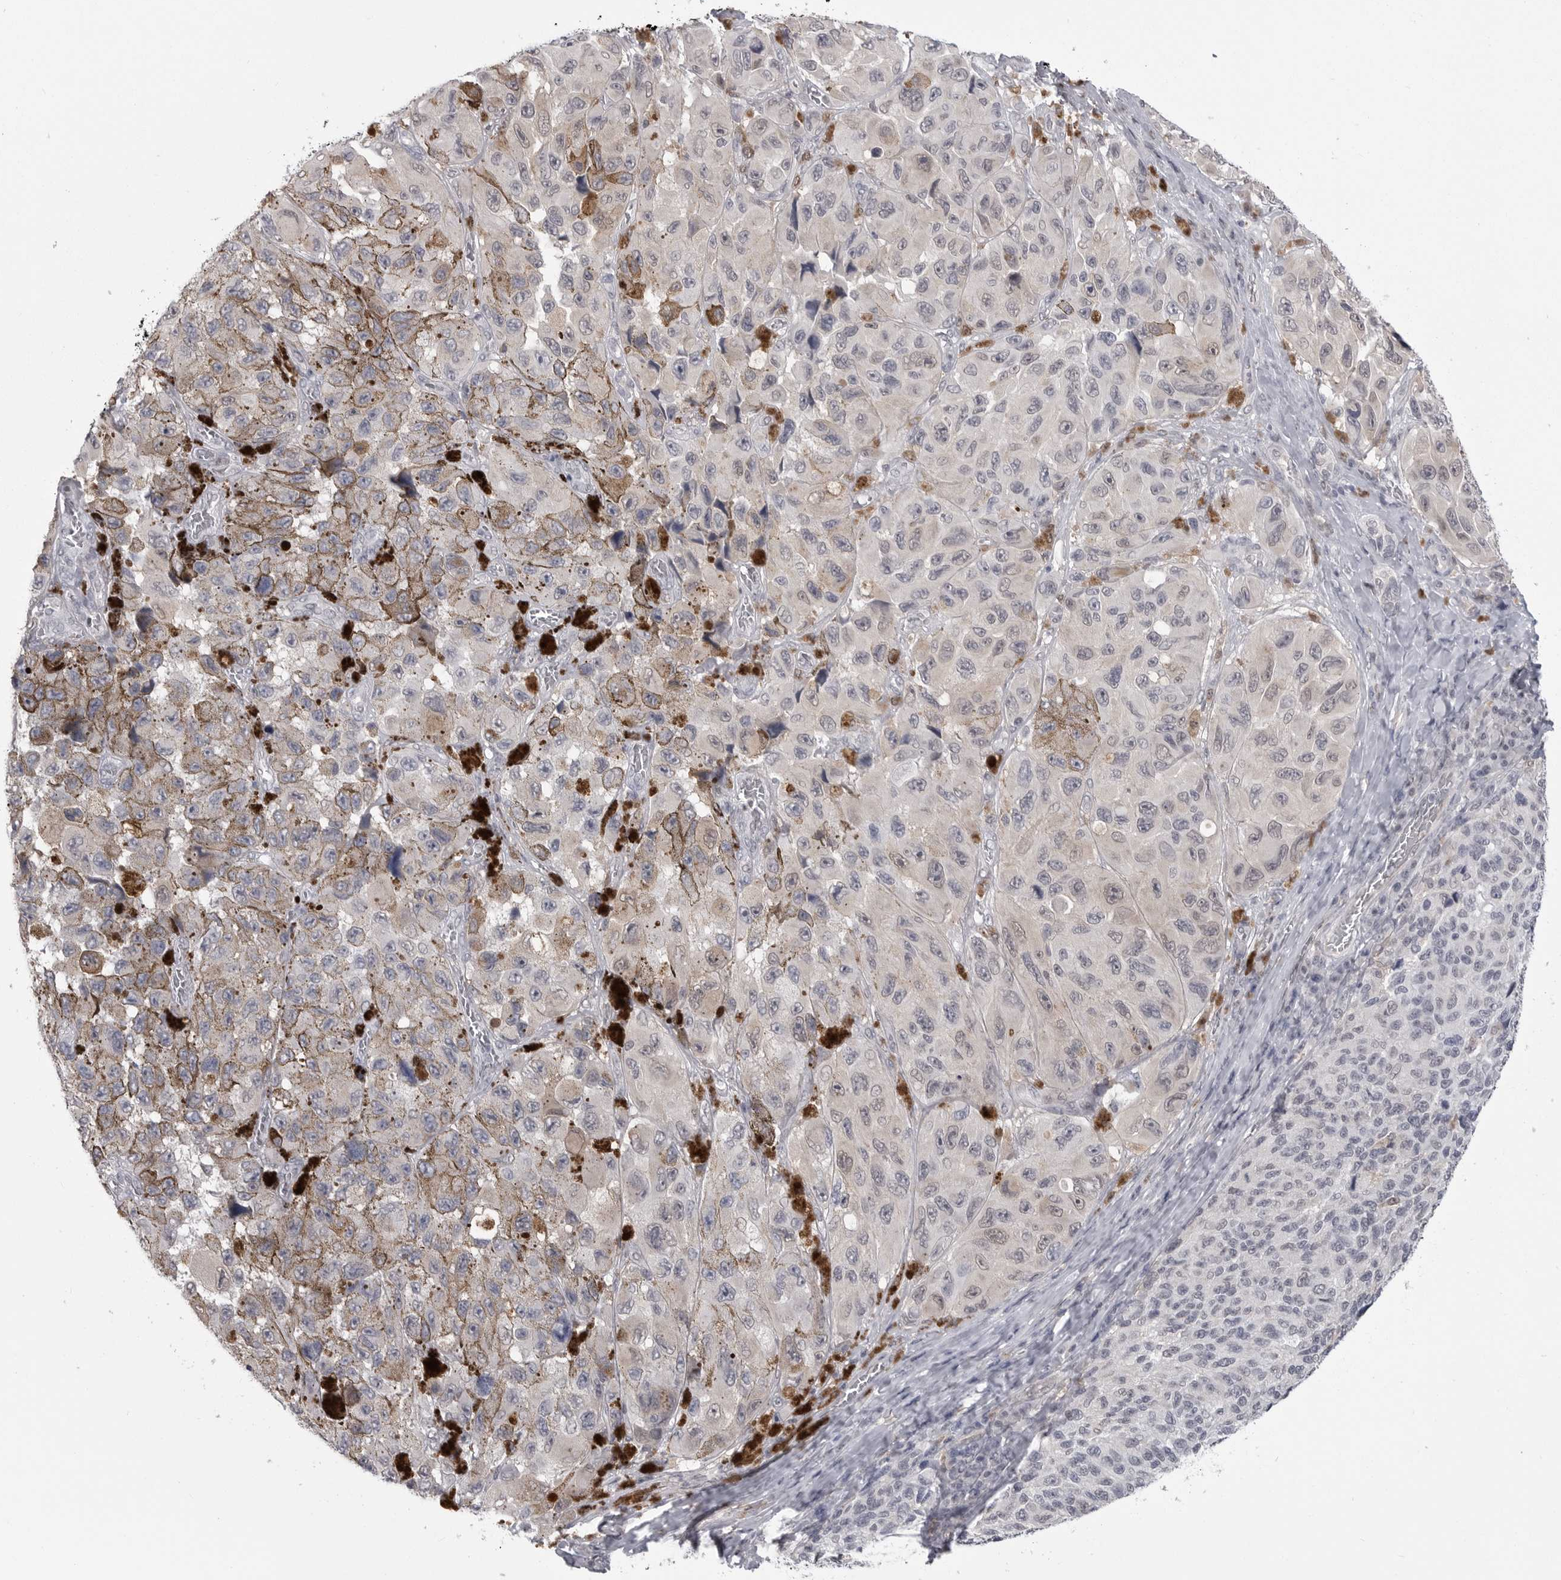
{"staining": {"intensity": "negative", "quantity": "none", "location": "none"}, "tissue": "melanoma", "cell_type": "Tumor cells", "image_type": "cancer", "snomed": [{"axis": "morphology", "description": "Malignant melanoma, NOS"}, {"axis": "topography", "description": "Skin"}], "caption": "High magnification brightfield microscopy of melanoma stained with DAB (3,3'-diaminobenzidine) (brown) and counterstained with hematoxylin (blue): tumor cells show no significant expression. (DAB (3,3'-diaminobenzidine) immunohistochemistry (IHC), high magnification).", "gene": "PNPO", "patient": {"sex": "female", "age": 73}}